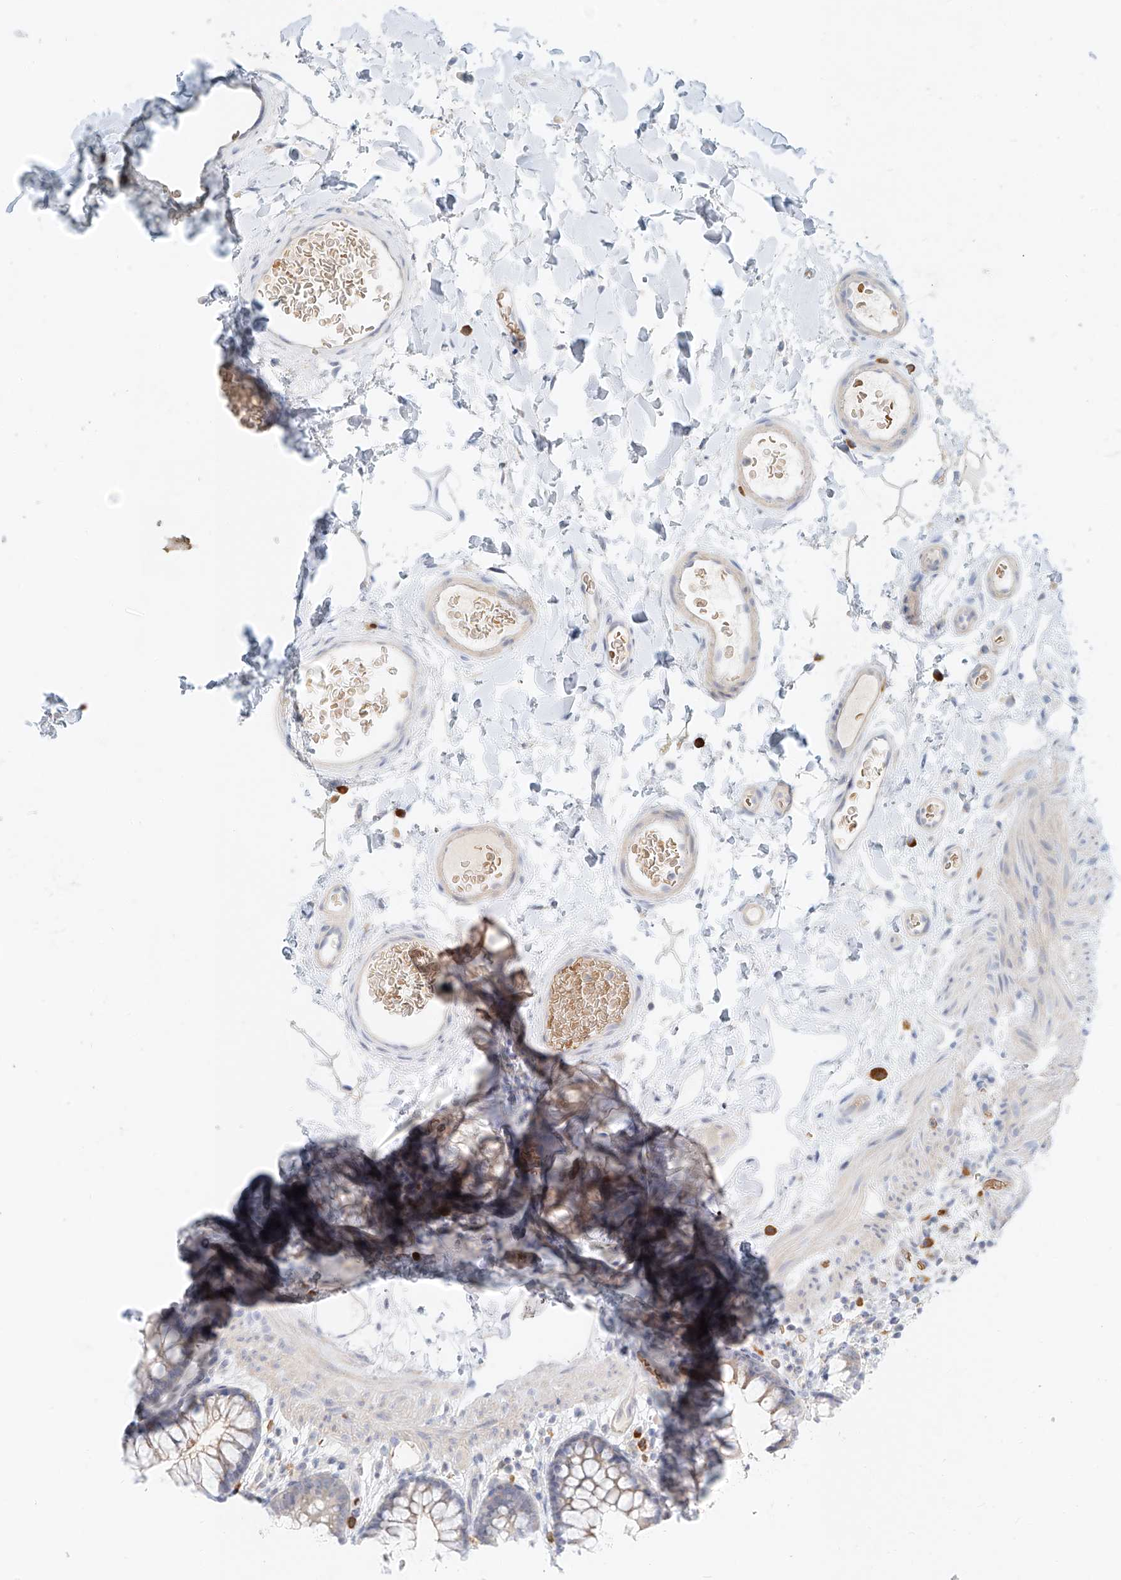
{"staining": {"intensity": "weak", "quantity": ">75%", "location": "cytoplasmic/membranous"}, "tissue": "colon", "cell_type": "Endothelial cells", "image_type": "normal", "snomed": [{"axis": "morphology", "description": "Normal tissue, NOS"}, {"axis": "topography", "description": "Colon"}], "caption": "The image displays immunohistochemical staining of normal colon. There is weak cytoplasmic/membranous staining is seen in about >75% of endothelial cells.", "gene": "SYTL3", "patient": {"sex": "female", "age": 62}}